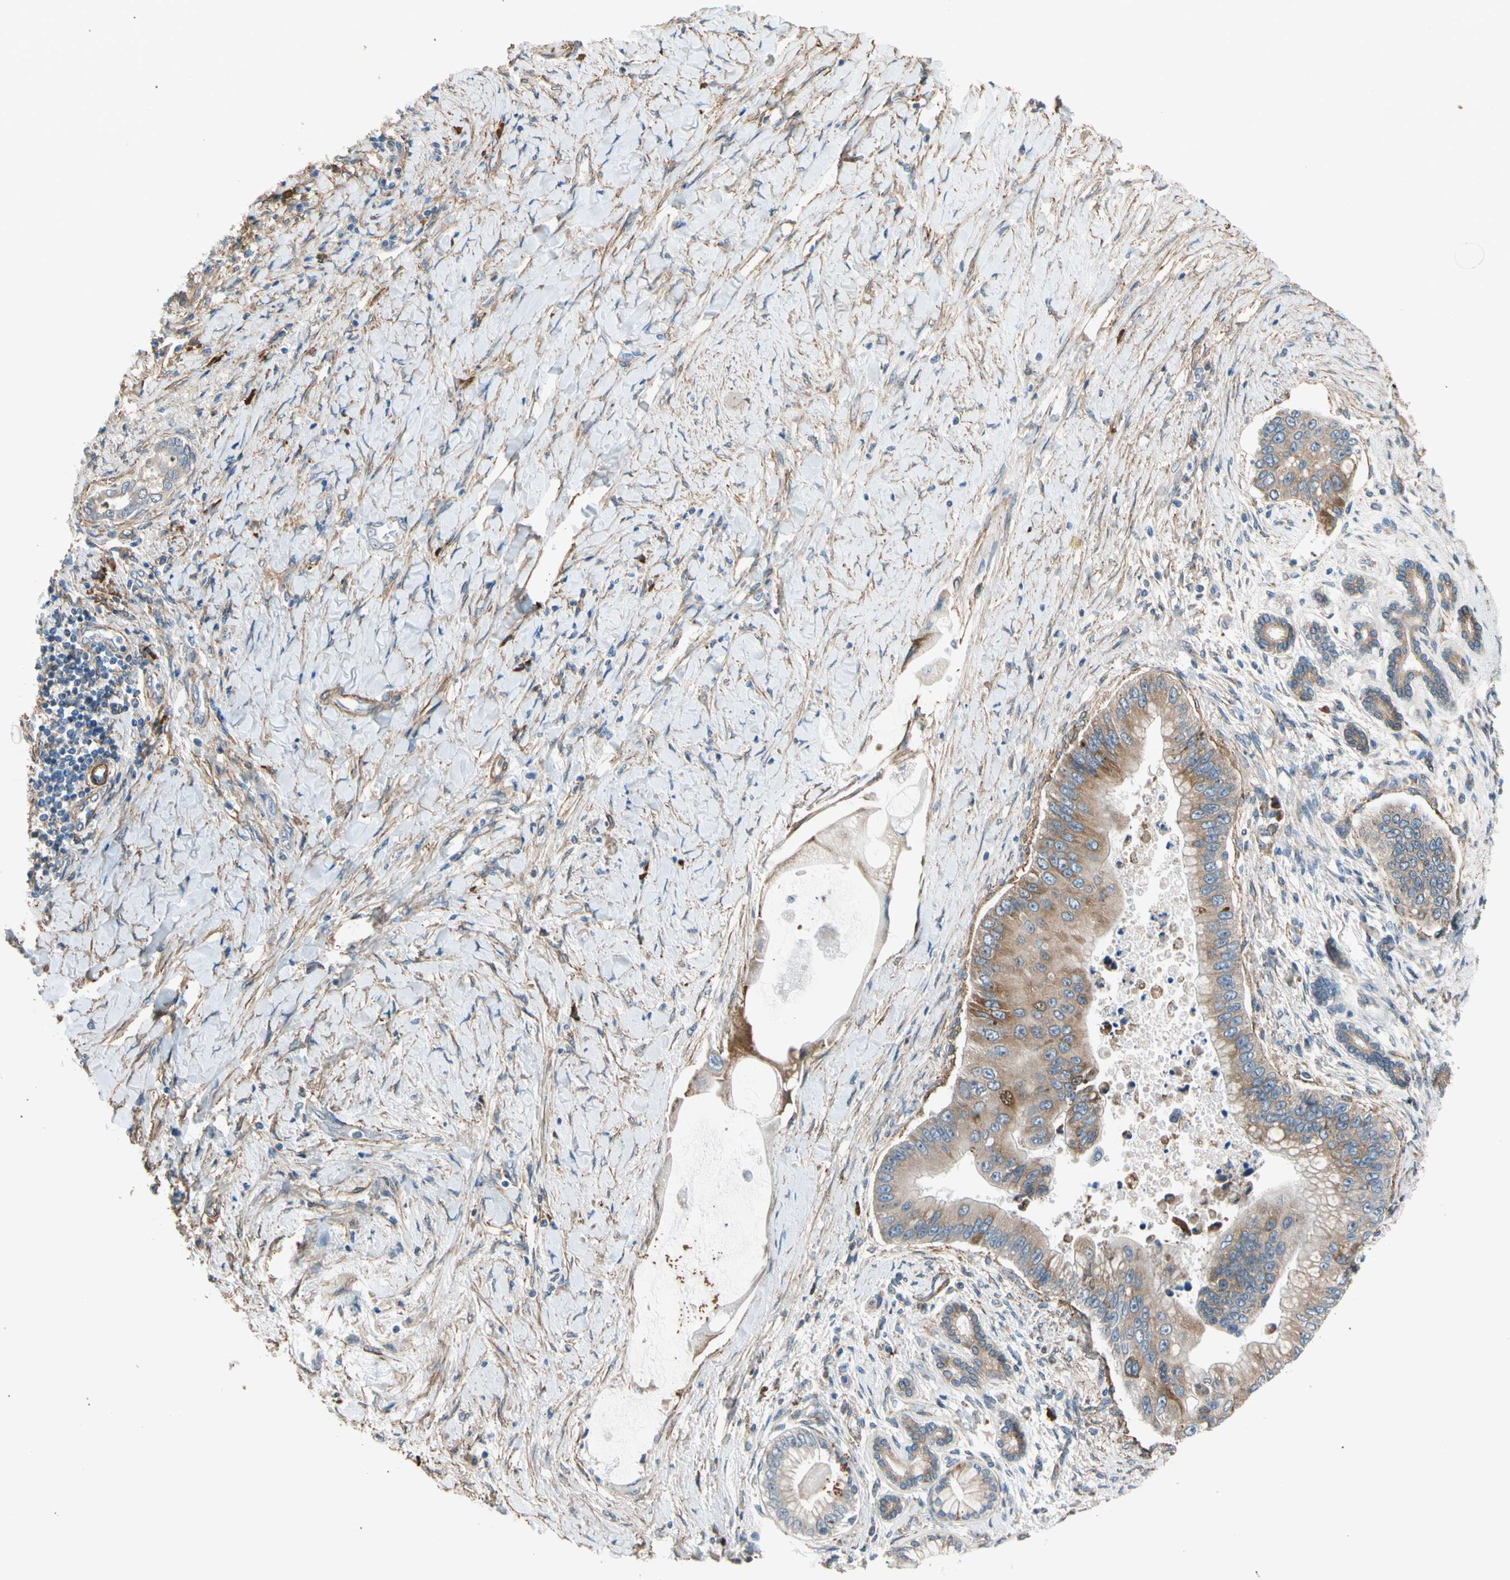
{"staining": {"intensity": "moderate", "quantity": ">75%", "location": "cytoplasmic/membranous"}, "tissue": "liver cancer", "cell_type": "Tumor cells", "image_type": "cancer", "snomed": [{"axis": "morphology", "description": "Normal tissue, NOS"}, {"axis": "morphology", "description": "Cholangiocarcinoma"}, {"axis": "topography", "description": "Liver"}, {"axis": "topography", "description": "Peripheral nerve tissue"}], "caption": "Protein analysis of liver cancer tissue reveals moderate cytoplasmic/membranous expression in about >75% of tumor cells.", "gene": "LIMK2", "patient": {"sex": "male", "age": 50}}